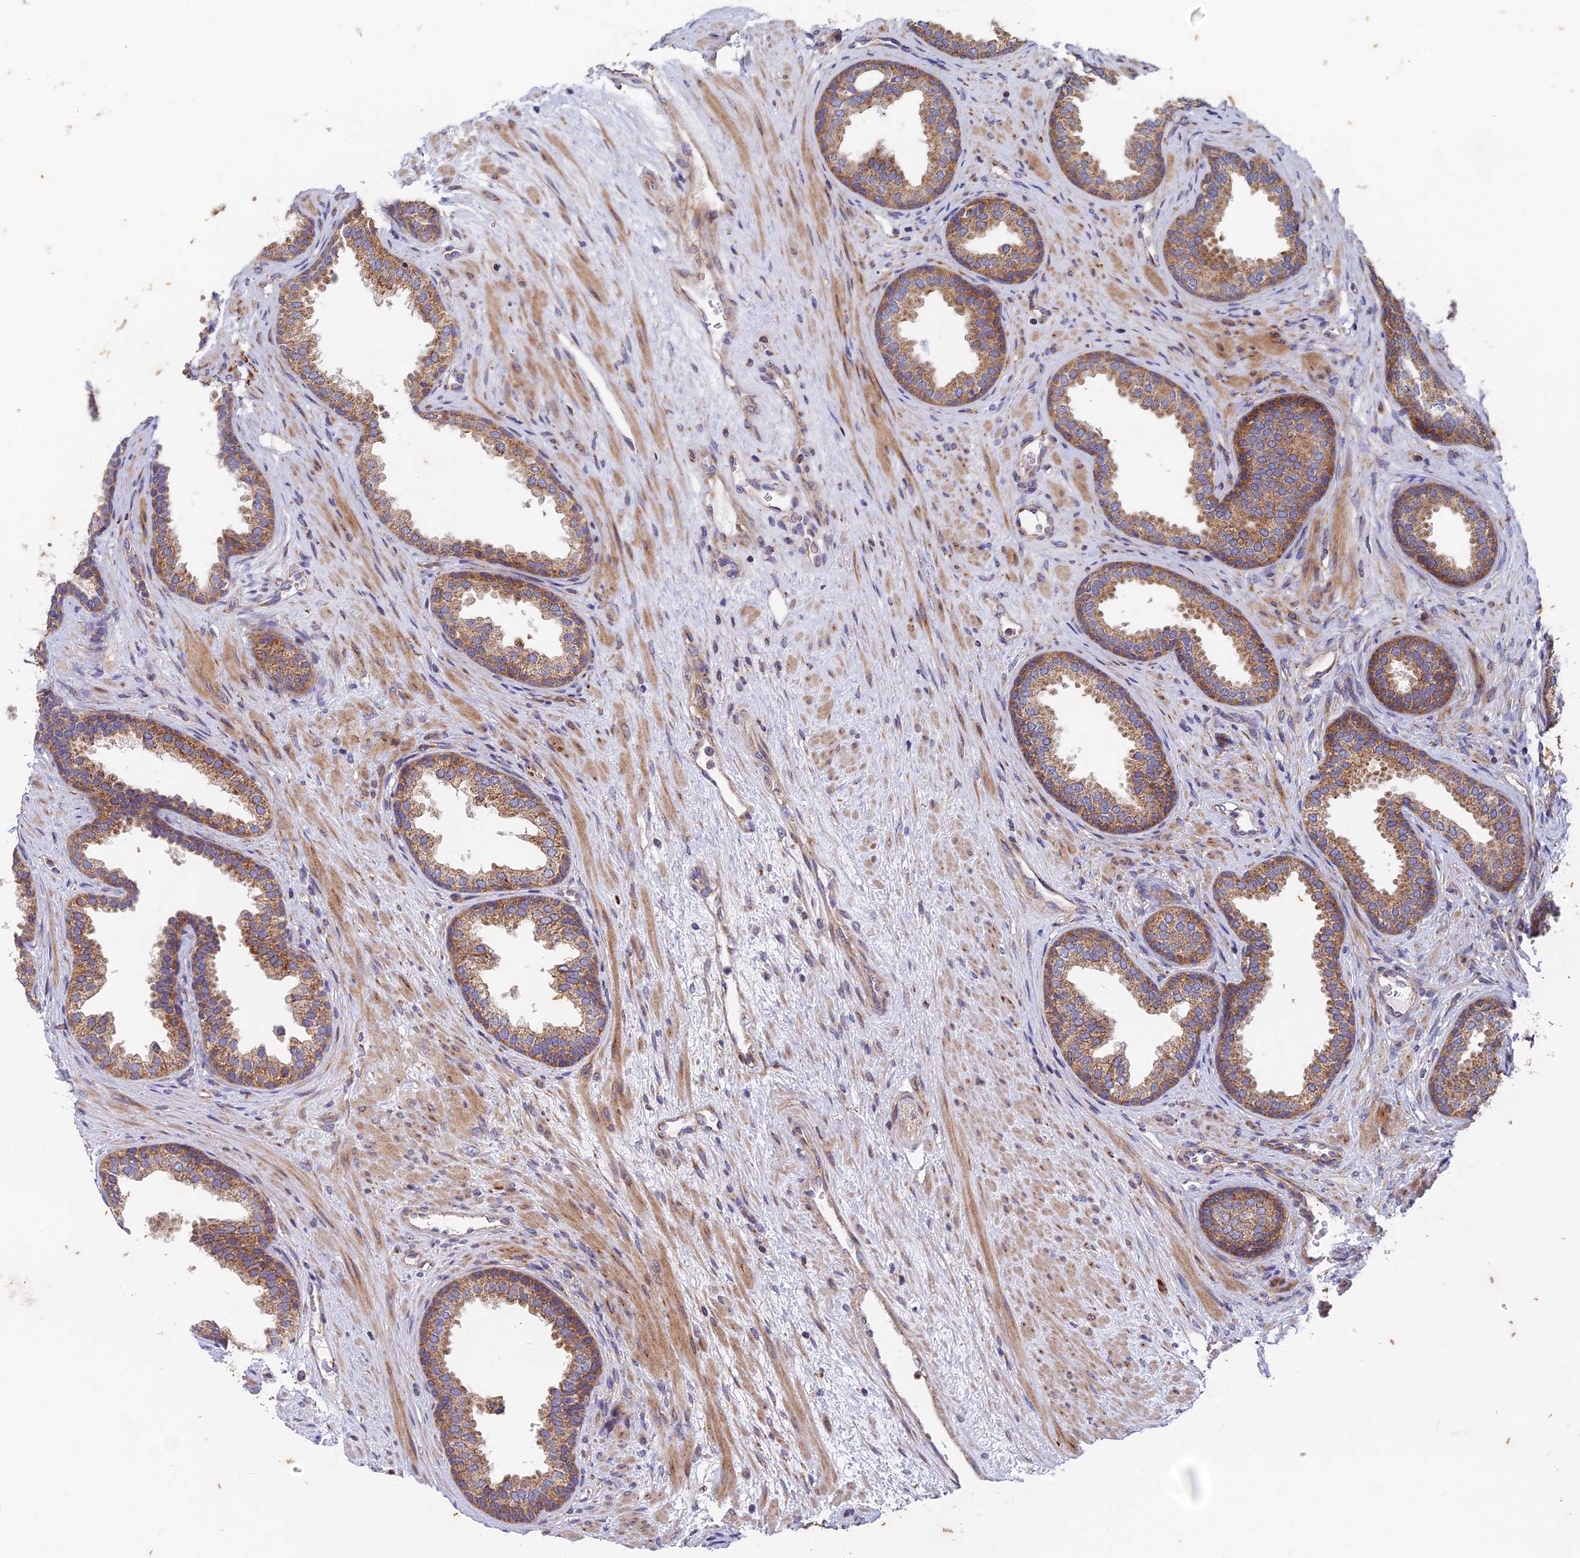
{"staining": {"intensity": "moderate", "quantity": ">75%", "location": "cytoplasmic/membranous"}, "tissue": "prostate", "cell_type": "Glandular cells", "image_type": "normal", "snomed": [{"axis": "morphology", "description": "Normal tissue, NOS"}, {"axis": "topography", "description": "Prostate"}], "caption": "Unremarkable prostate was stained to show a protein in brown. There is medium levels of moderate cytoplasmic/membranous staining in approximately >75% of glandular cells.", "gene": "AP4S1", "patient": {"sex": "male", "age": 76}}